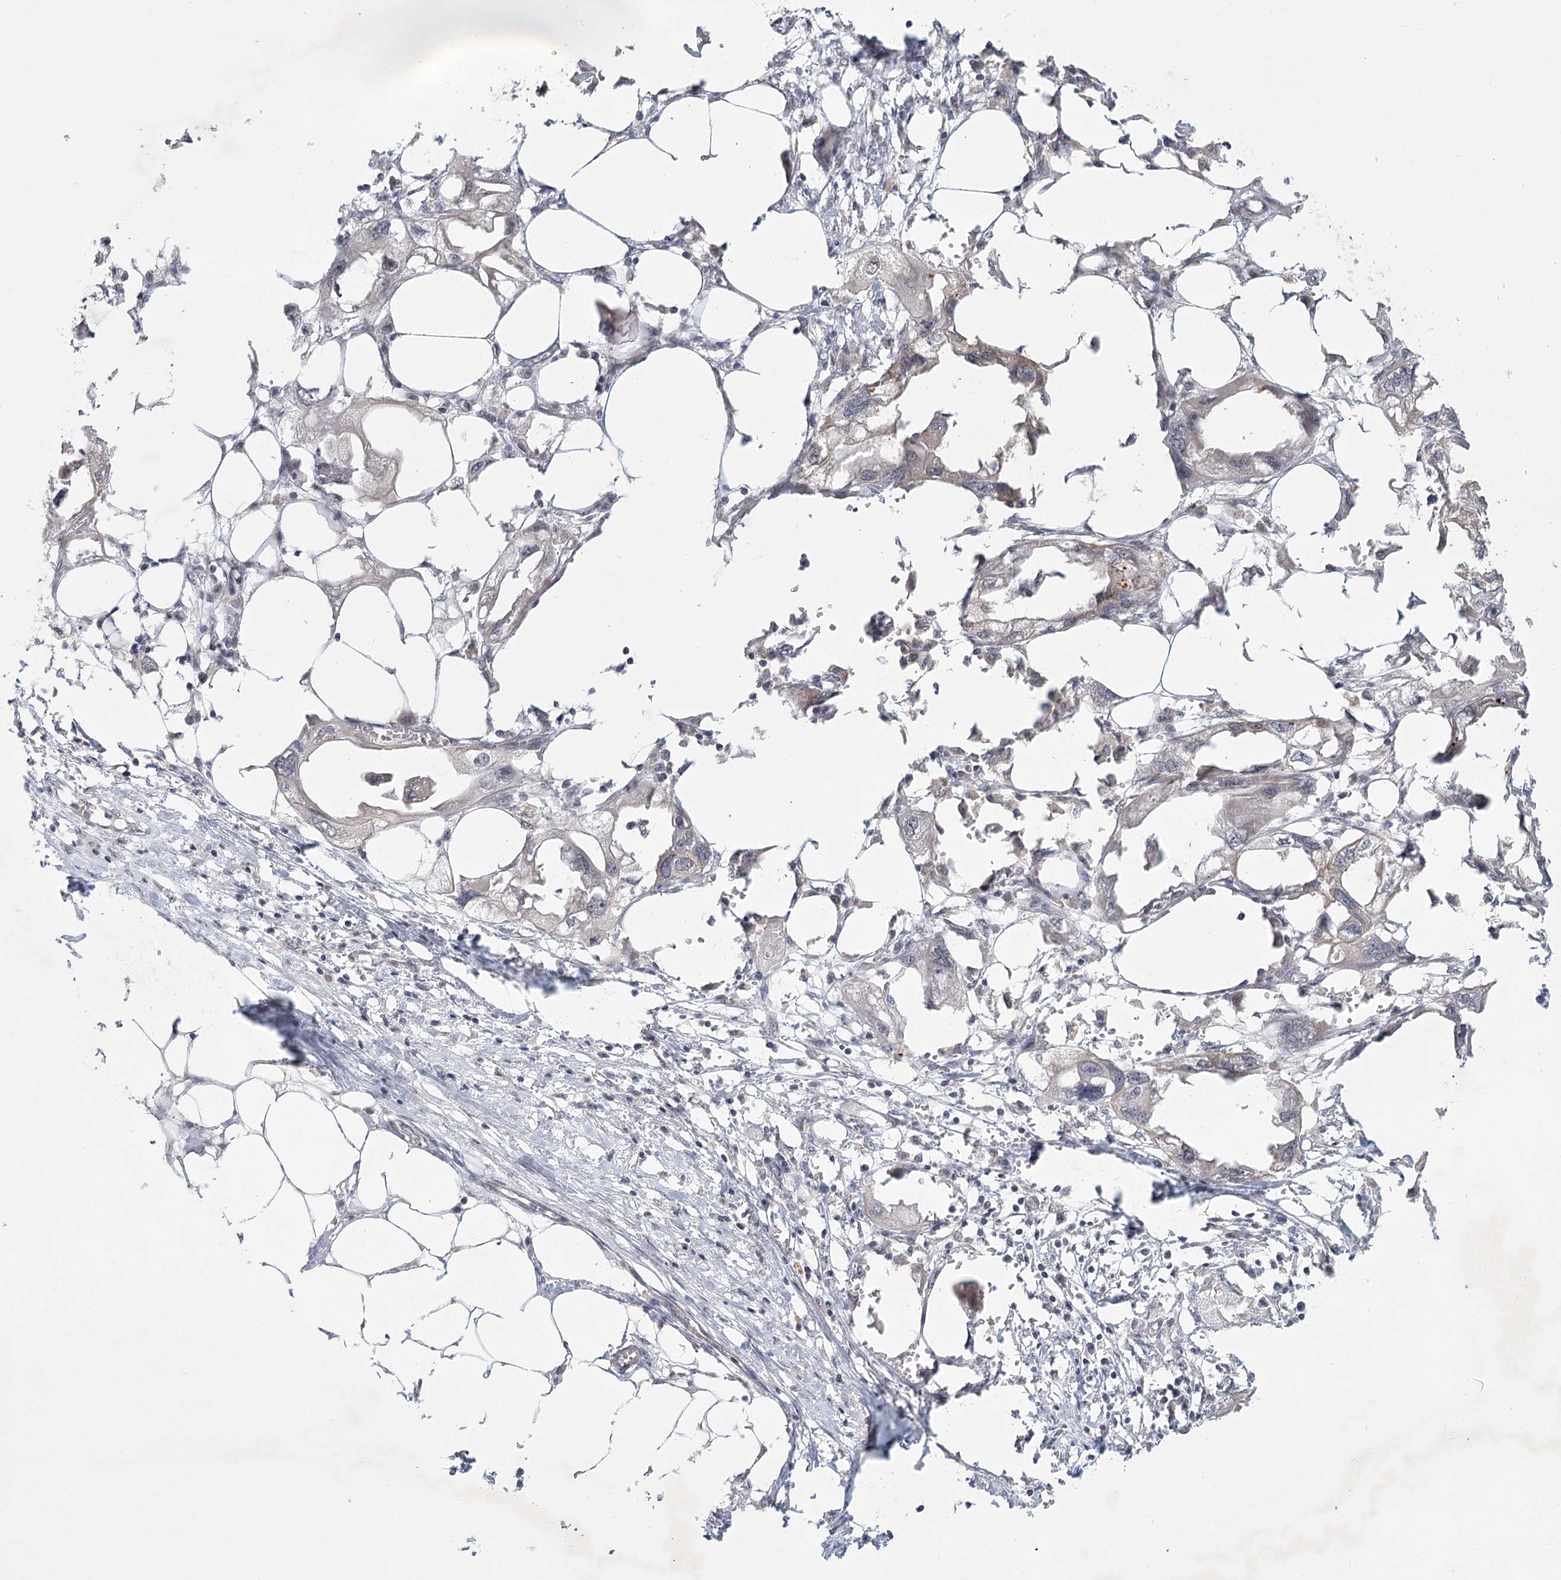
{"staining": {"intensity": "negative", "quantity": "none", "location": "none"}, "tissue": "endometrial cancer", "cell_type": "Tumor cells", "image_type": "cancer", "snomed": [{"axis": "morphology", "description": "Adenocarcinoma, NOS"}, {"axis": "morphology", "description": "Adenocarcinoma, metastatic, NOS"}, {"axis": "topography", "description": "Adipose tissue"}, {"axis": "topography", "description": "Endometrium"}], "caption": "Adenocarcinoma (endometrial) was stained to show a protein in brown. There is no significant staining in tumor cells. The staining was performed using DAB to visualize the protein expression in brown, while the nuclei were stained in blue with hematoxylin (Magnification: 20x).", "gene": "CIB4", "patient": {"sex": "female", "age": 67}}